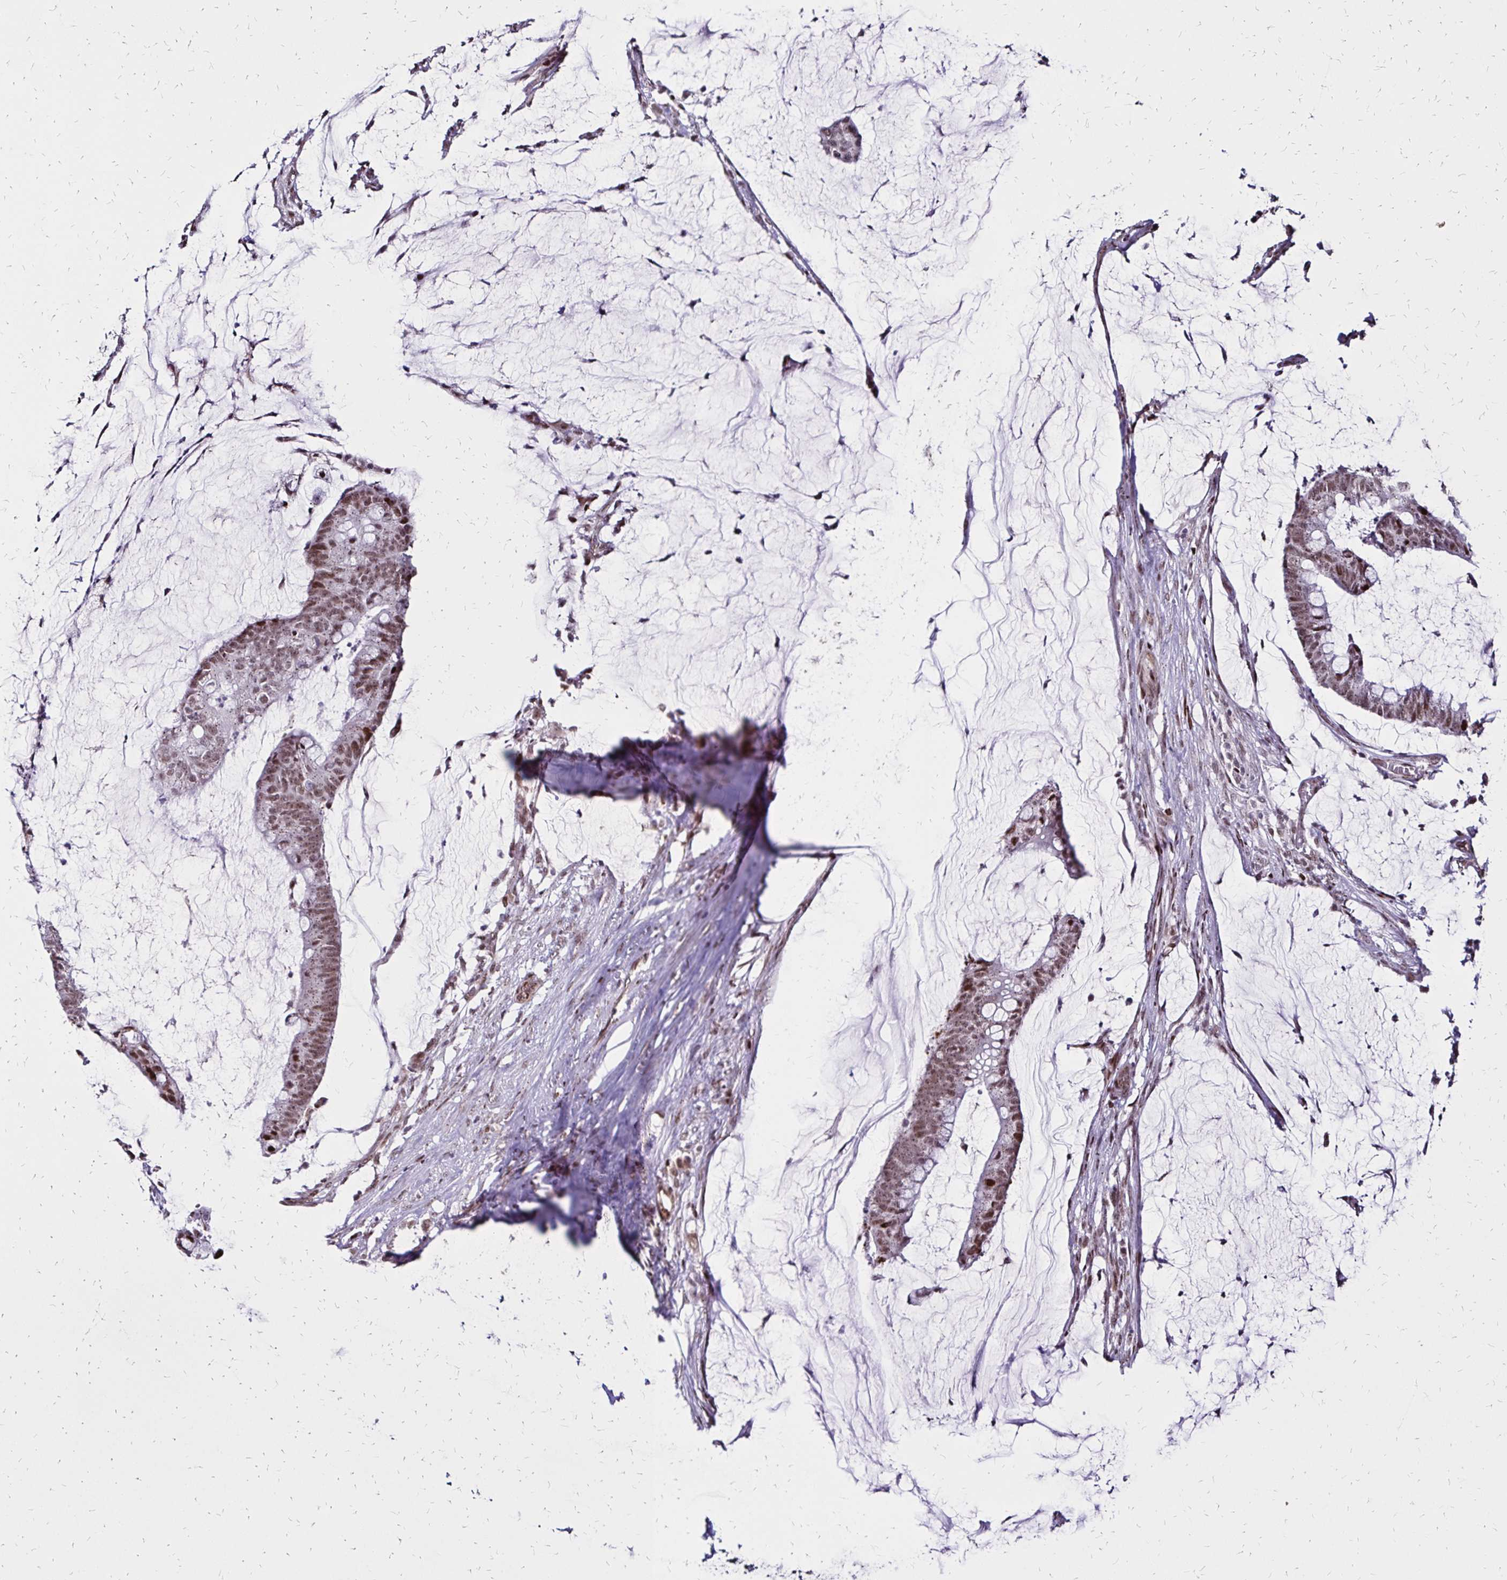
{"staining": {"intensity": "moderate", "quantity": ">75%", "location": "cytoplasmic/membranous,nuclear"}, "tissue": "colorectal cancer", "cell_type": "Tumor cells", "image_type": "cancer", "snomed": [{"axis": "morphology", "description": "Adenocarcinoma, NOS"}, {"axis": "topography", "description": "Colon"}], "caption": "Tumor cells reveal medium levels of moderate cytoplasmic/membranous and nuclear positivity in approximately >75% of cells in human colorectal cancer.", "gene": "TOB1", "patient": {"sex": "male", "age": 62}}